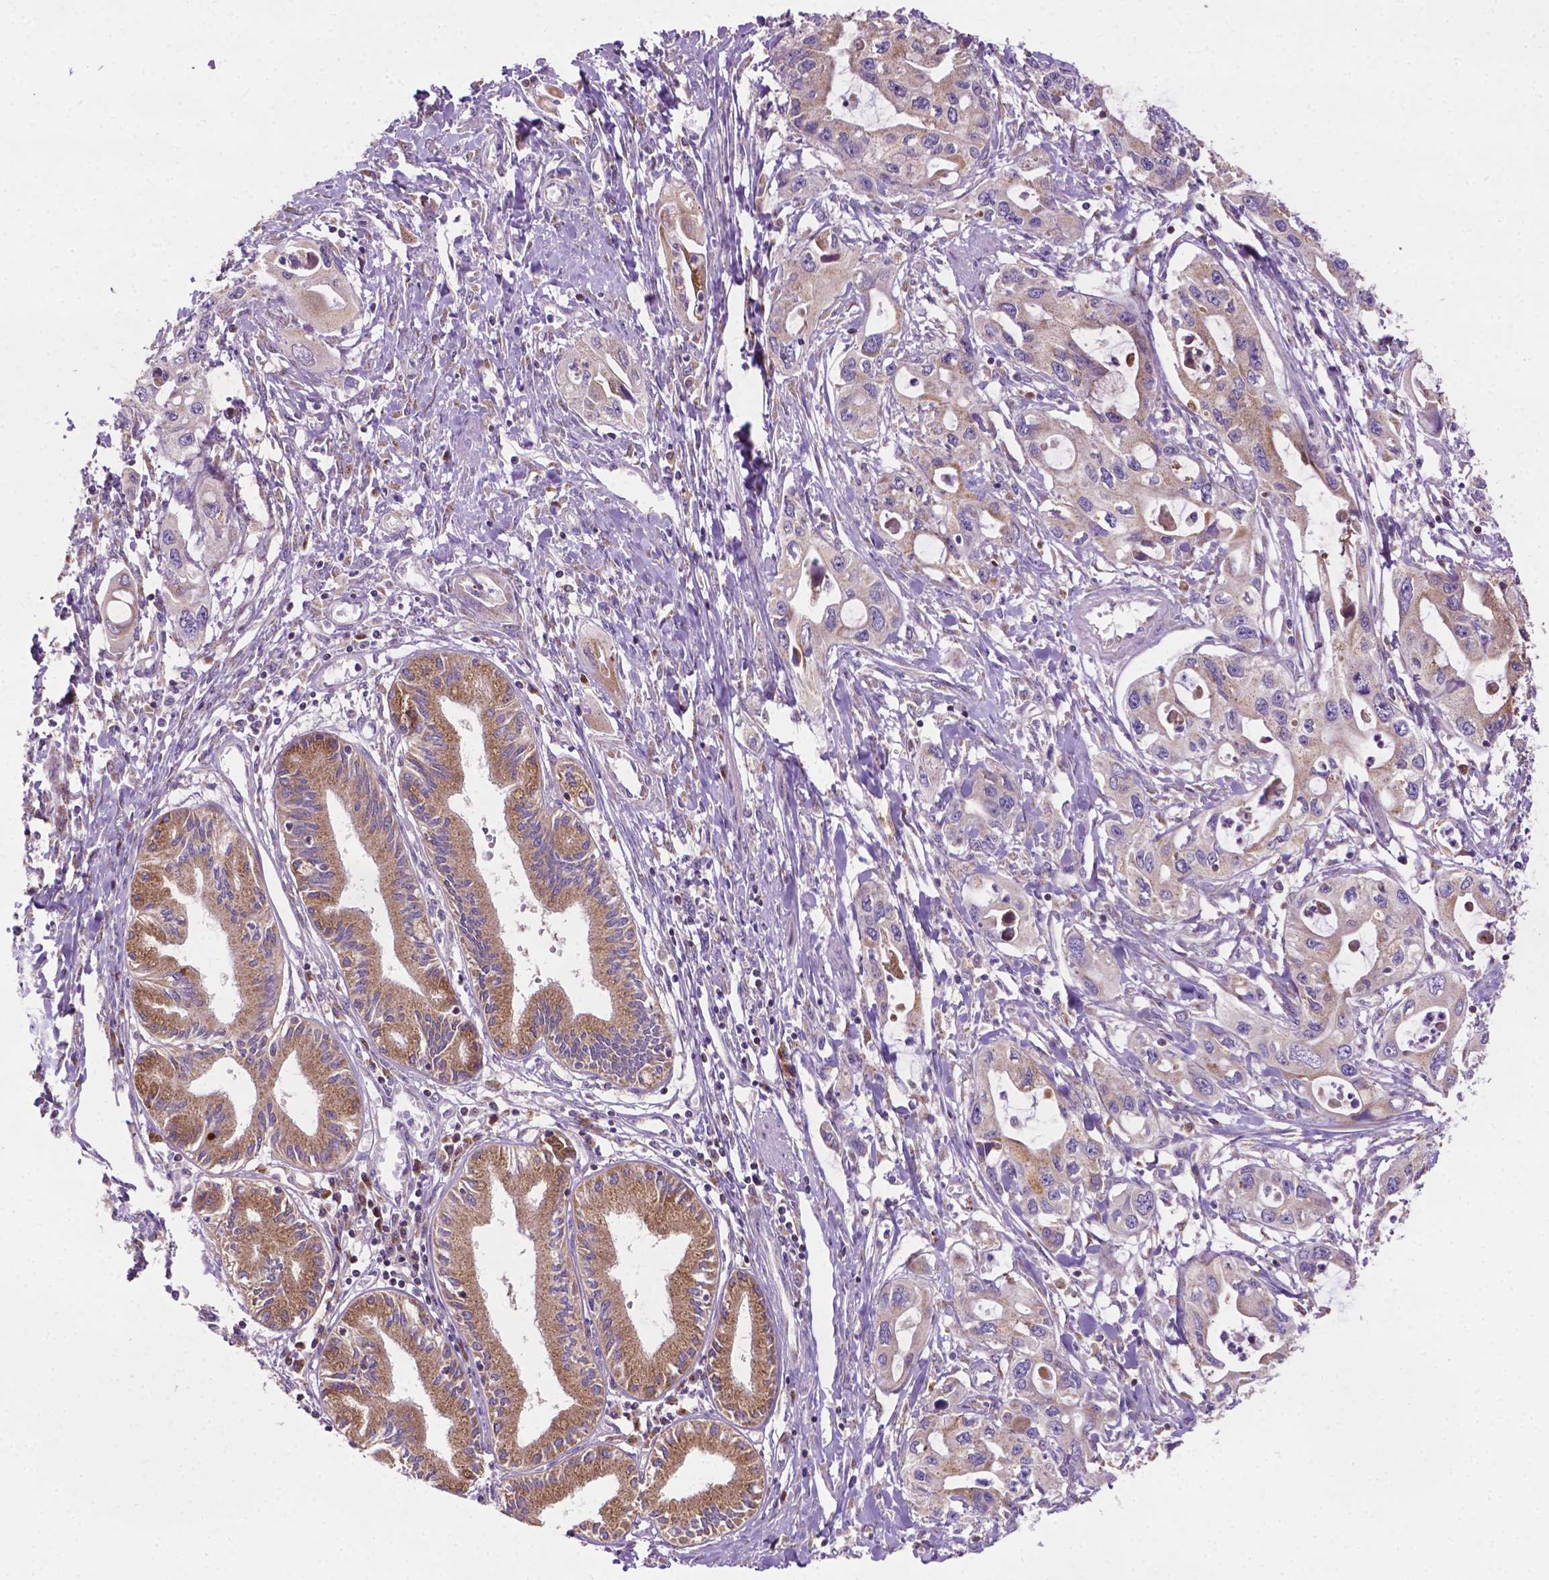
{"staining": {"intensity": "moderate", "quantity": "25%-75%", "location": "cytoplasmic/membranous"}, "tissue": "pancreatic cancer", "cell_type": "Tumor cells", "image_type": "cancer", "snomed": [{"axis": "morphology", "description": "Adenocarcinoma, NOS"}, {"axis": "topography", "description": "Pancreas"}], "caption": "Protein expression by IHC demonstrates moderate cytoplasmic/membranous staining in approximately 25%-75% of tumor cells in pancreatic cancer (adenocarcinoma).", "gene": "ILVBL", "patient": {"sex": "male", "age": 60}}